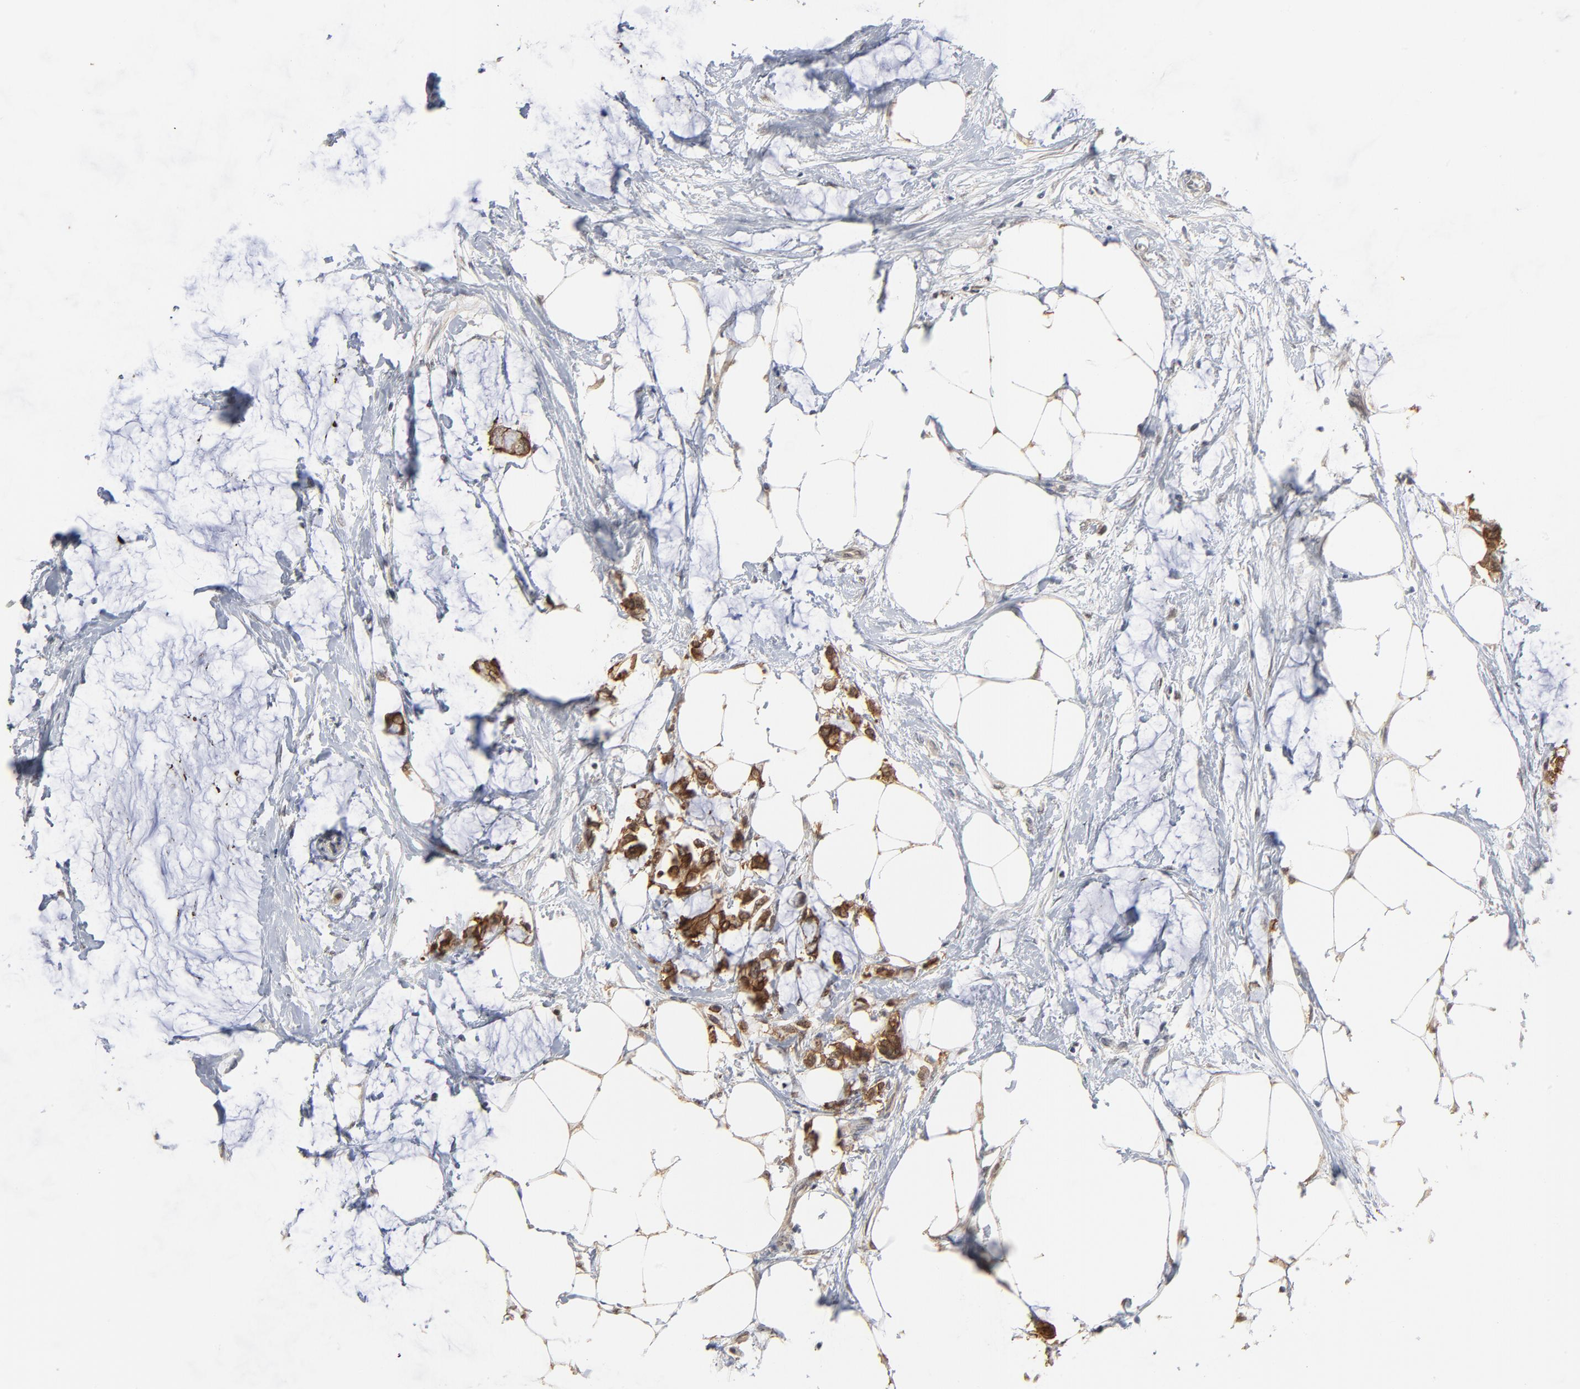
{"staining": {"intensity": "moderate", "quantity": ">75%", "location": "cytoplasmic/membranous"}, "tissue": "colorectal cancer", "cell_type": "Tumor cells", "image_type": "cancer", "snomed": [{"axis": "morphology", "description": "Normal tissue, NOS"}, {"axis": "morphology", "description": "Adenocarcinoma, NOS"}, {"axis": "topography", "description": "Colon"}, {"axis": "topography", "description": "Peripheral nerve tissue"}], "caption": "Adenocarcinoma (colorectal) stained with immunohistochemistry shows moderate cytoplasmic/membranous staining in about >75% of tumor cells. The staining is performed using DAB brown chromogen to label protein expression. The nuclei are counter-stained blue using hematoxylin.", "gene": "EPCAM", "patient": {"sex": "male", "age": 14}}